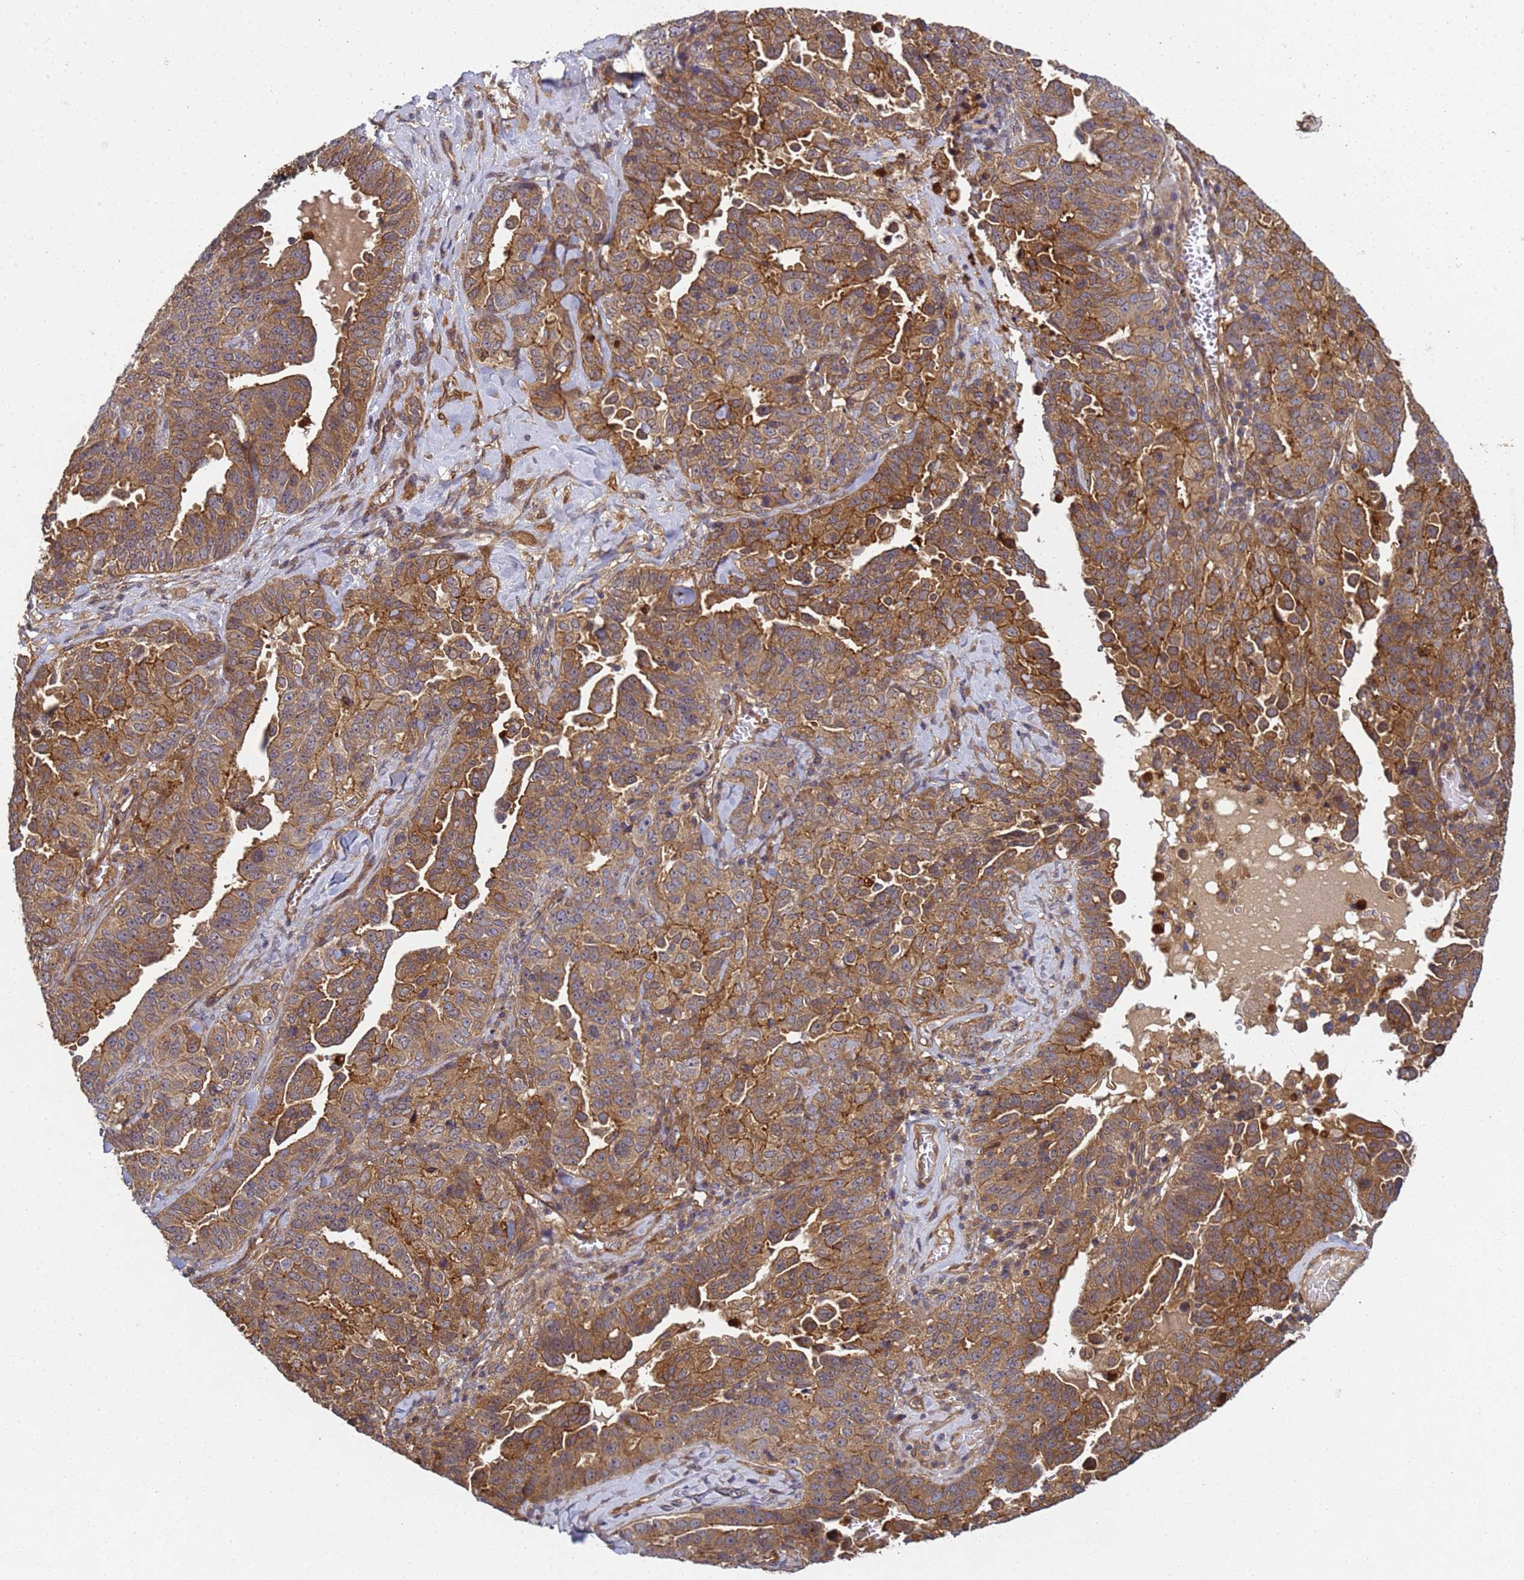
{"staining": {"intensity": "moderate", "quantity": ">75%", "location": "cytoplasmic/membranous"}, "tissue": "ovarian cancer", "cell_type": "Tumor cells", "image_type": "cancer", "snomed": [{"axis": "morphology", "description": "Carcinoma, endometroid"}, {"axis": "topography", "description": "Ovary"}], "caption": "Tumor cells show medium levels of moderate cytoplasmic/membranous expression in approximately >75% of cells in endometroid carcinoma (ovarian).", "gene": "C8orf34", "patient": {"sex": "female", "age": 62}}